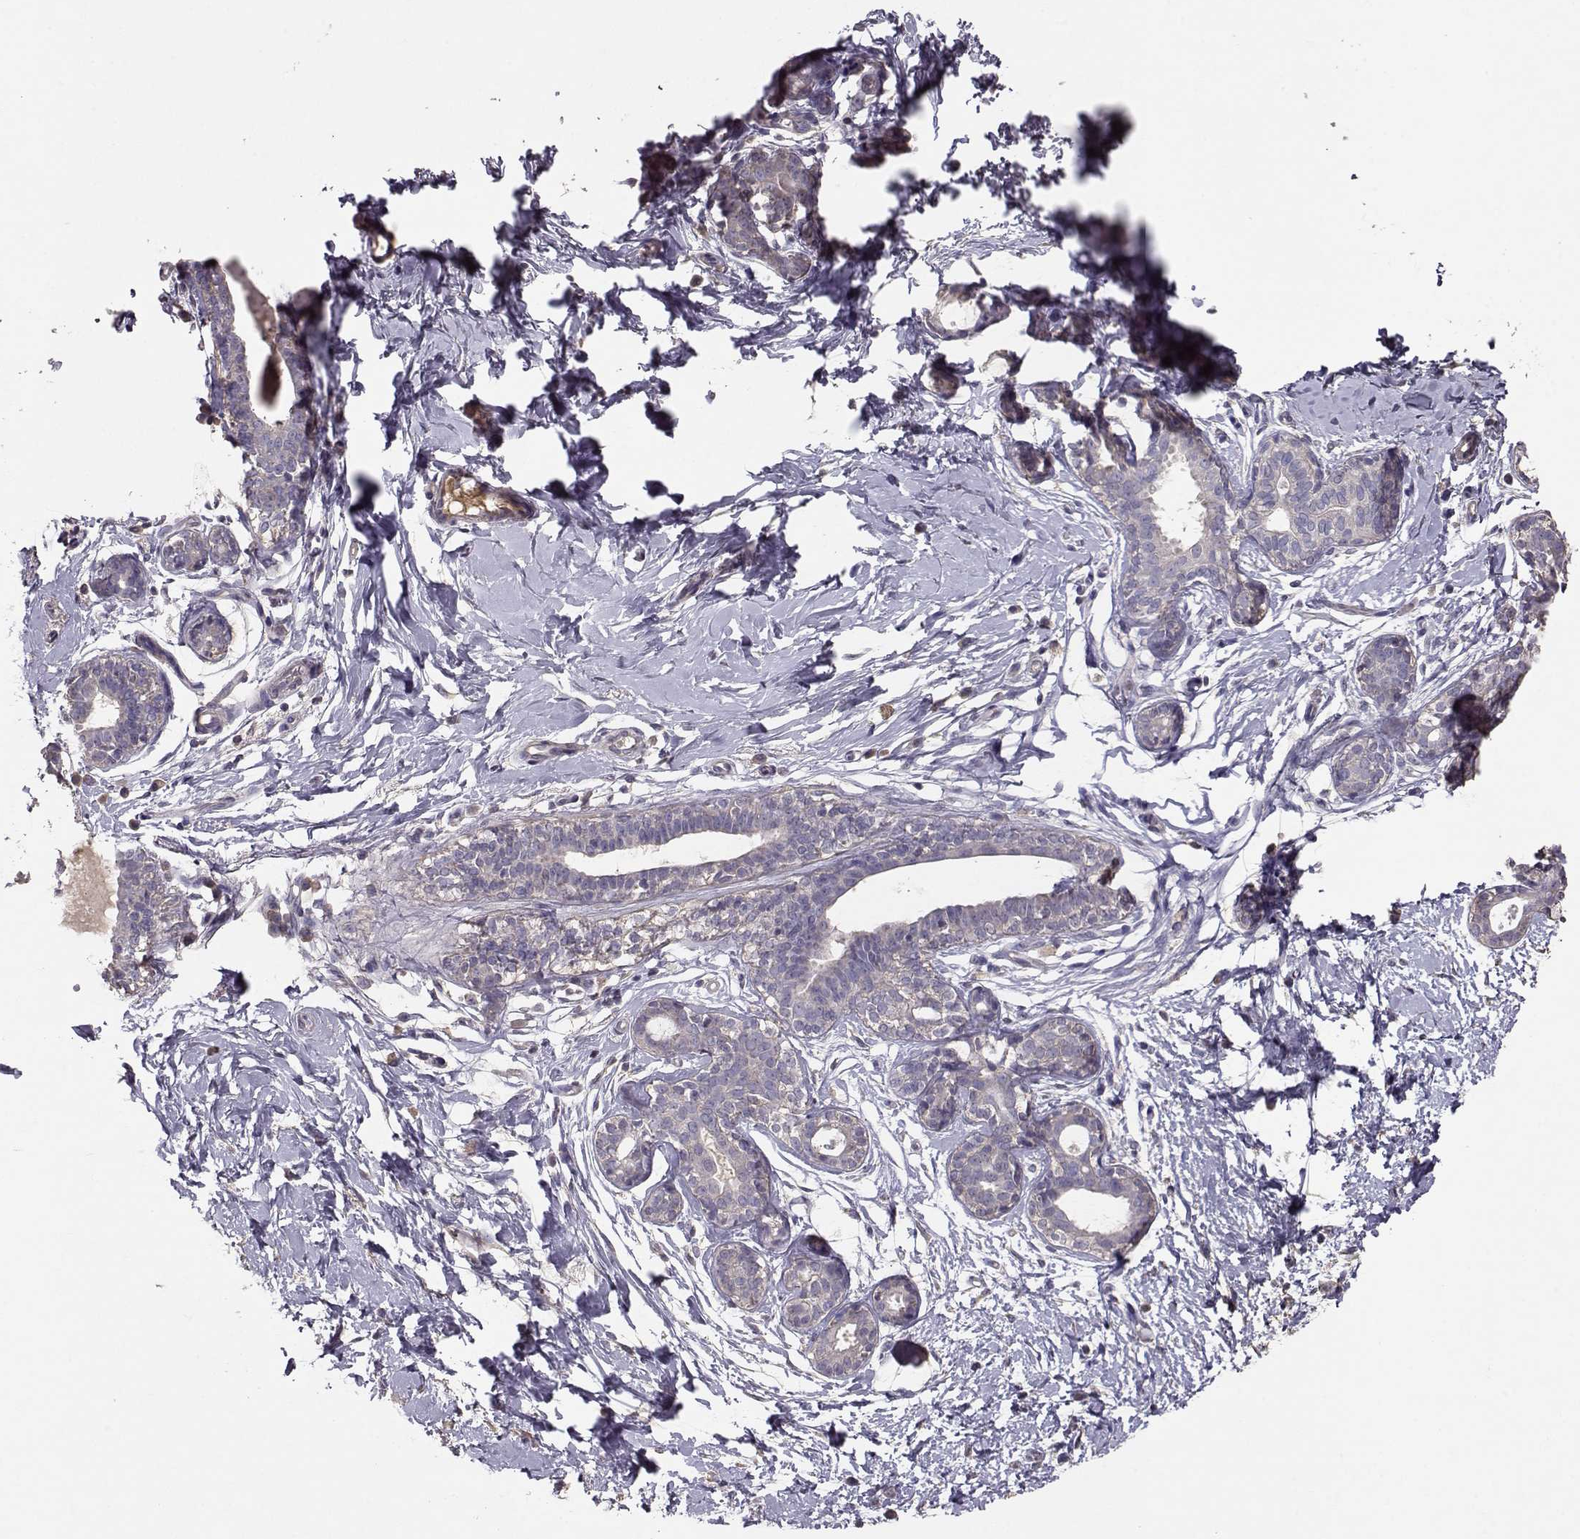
{"staining": {"intensity": "negative", "quantity": "none", "location": "none"}, "tissue": "breast", "cell_type": "Adipocytes", "image_type": "normal", "snomed": [{"axis": "morphology", "description": "Normal tissue, NOS"}, {"axis": "topography", "description": "Breast"}], "caption": "High power microscopy micrograph of an immunohistochemistry micrograph of normal breast, revealing no significant expression in adipocytes. The staining is performed using DAB (3,3'-diaminobenzidine) brown chromogen with nuclei counter-stained in using hematoxylin.", "gene": "PMCH", "patient": {"sex": "female", "age": 37}}